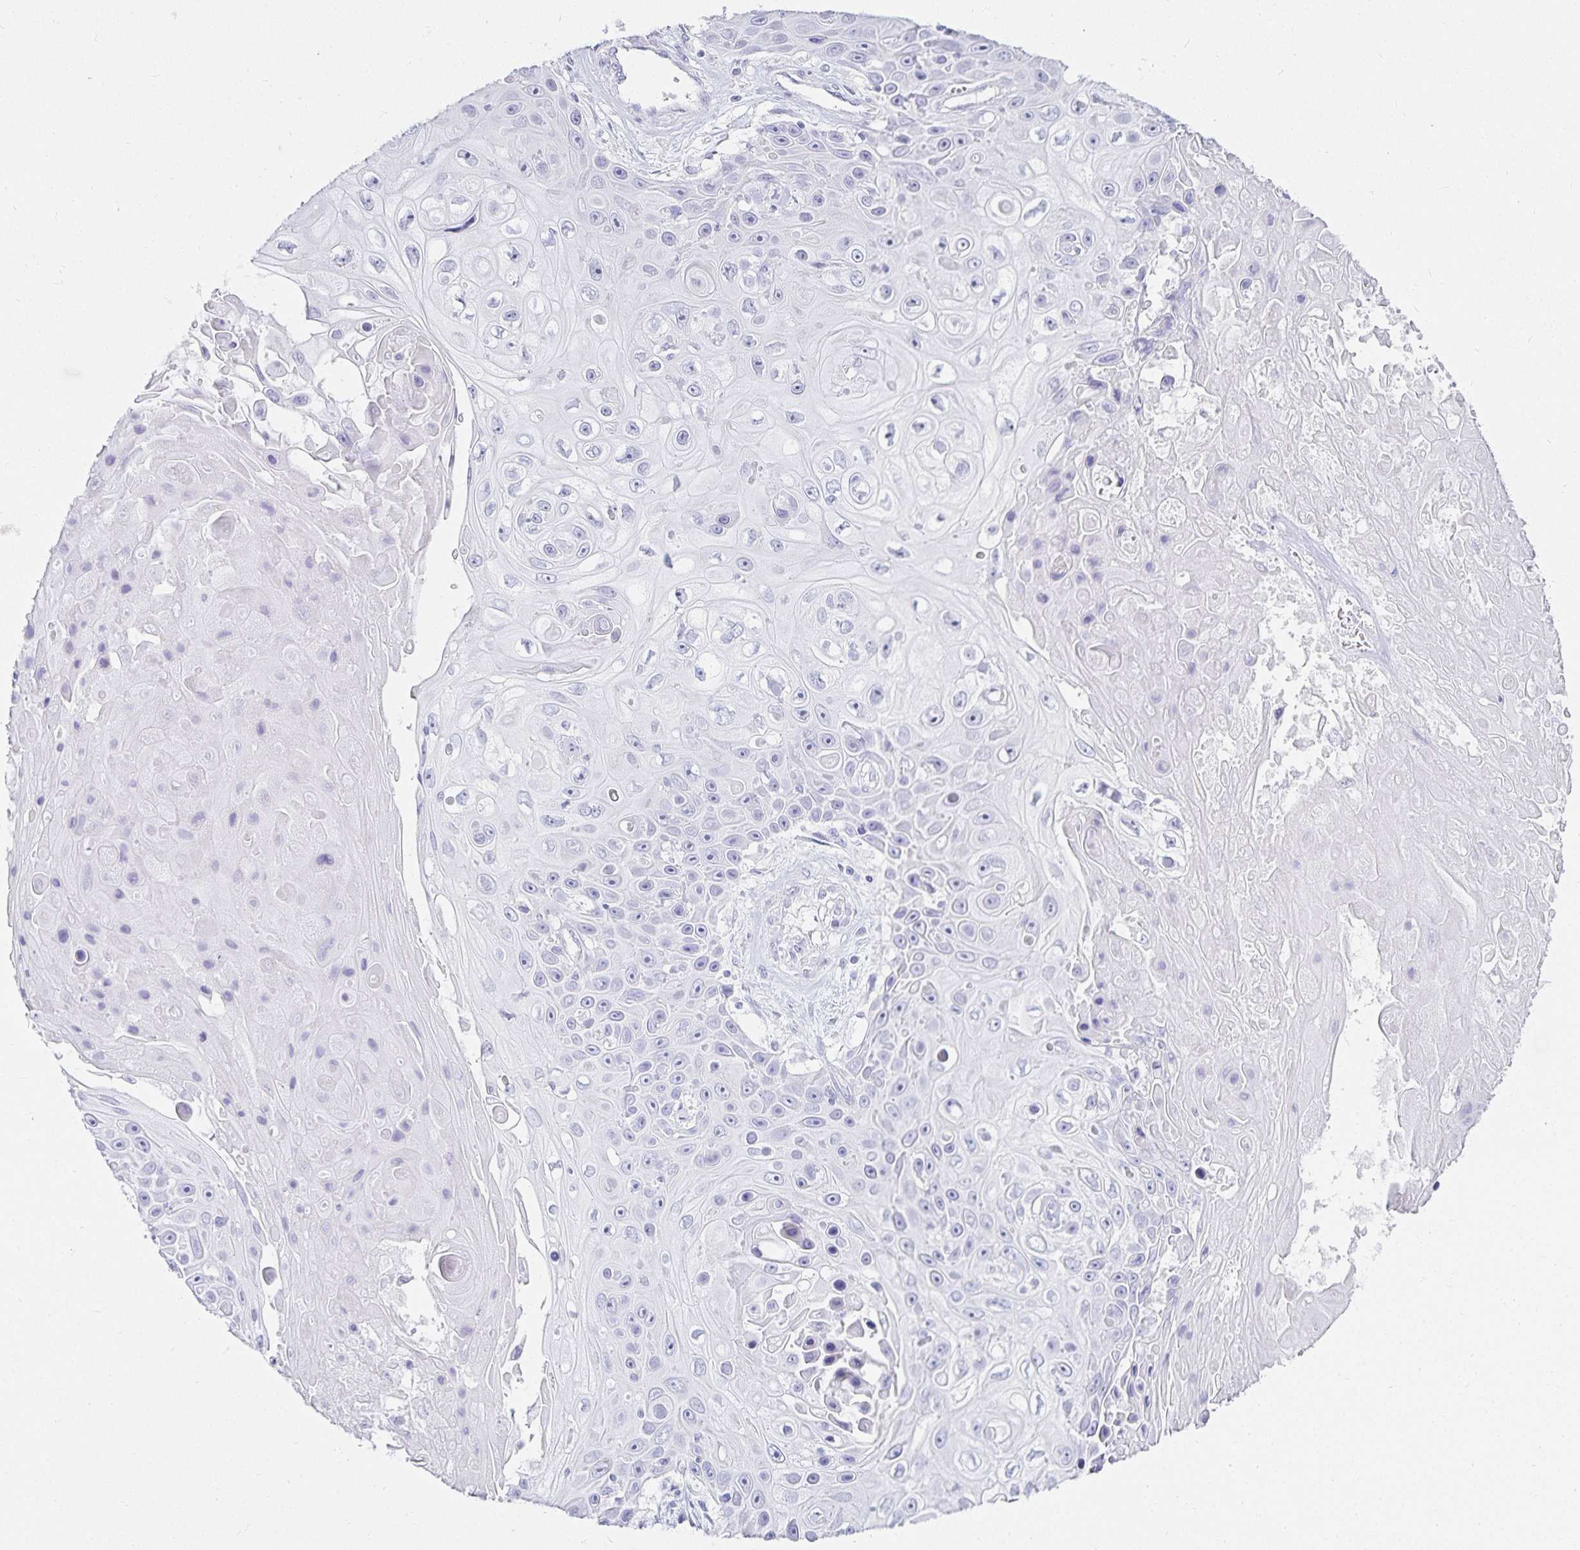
{"staining": {"intensity": "negative", "quantity": "none", "location": "none"}, "tissue": "skin cancer", "cell_type": "Tumor cells", "image_type": "cancer", "snomed": [{"axis": "morphology", "description": "Squamous cell carcinoma, NOS"}, {"axis": "topography", "description": "Skin"}], "caption": "The micrograph shows no significant staining in tumor cells of skin squamous cell carcinoma.", "gene": "GP2", "patient": {"sex": "male", "age": 82}}